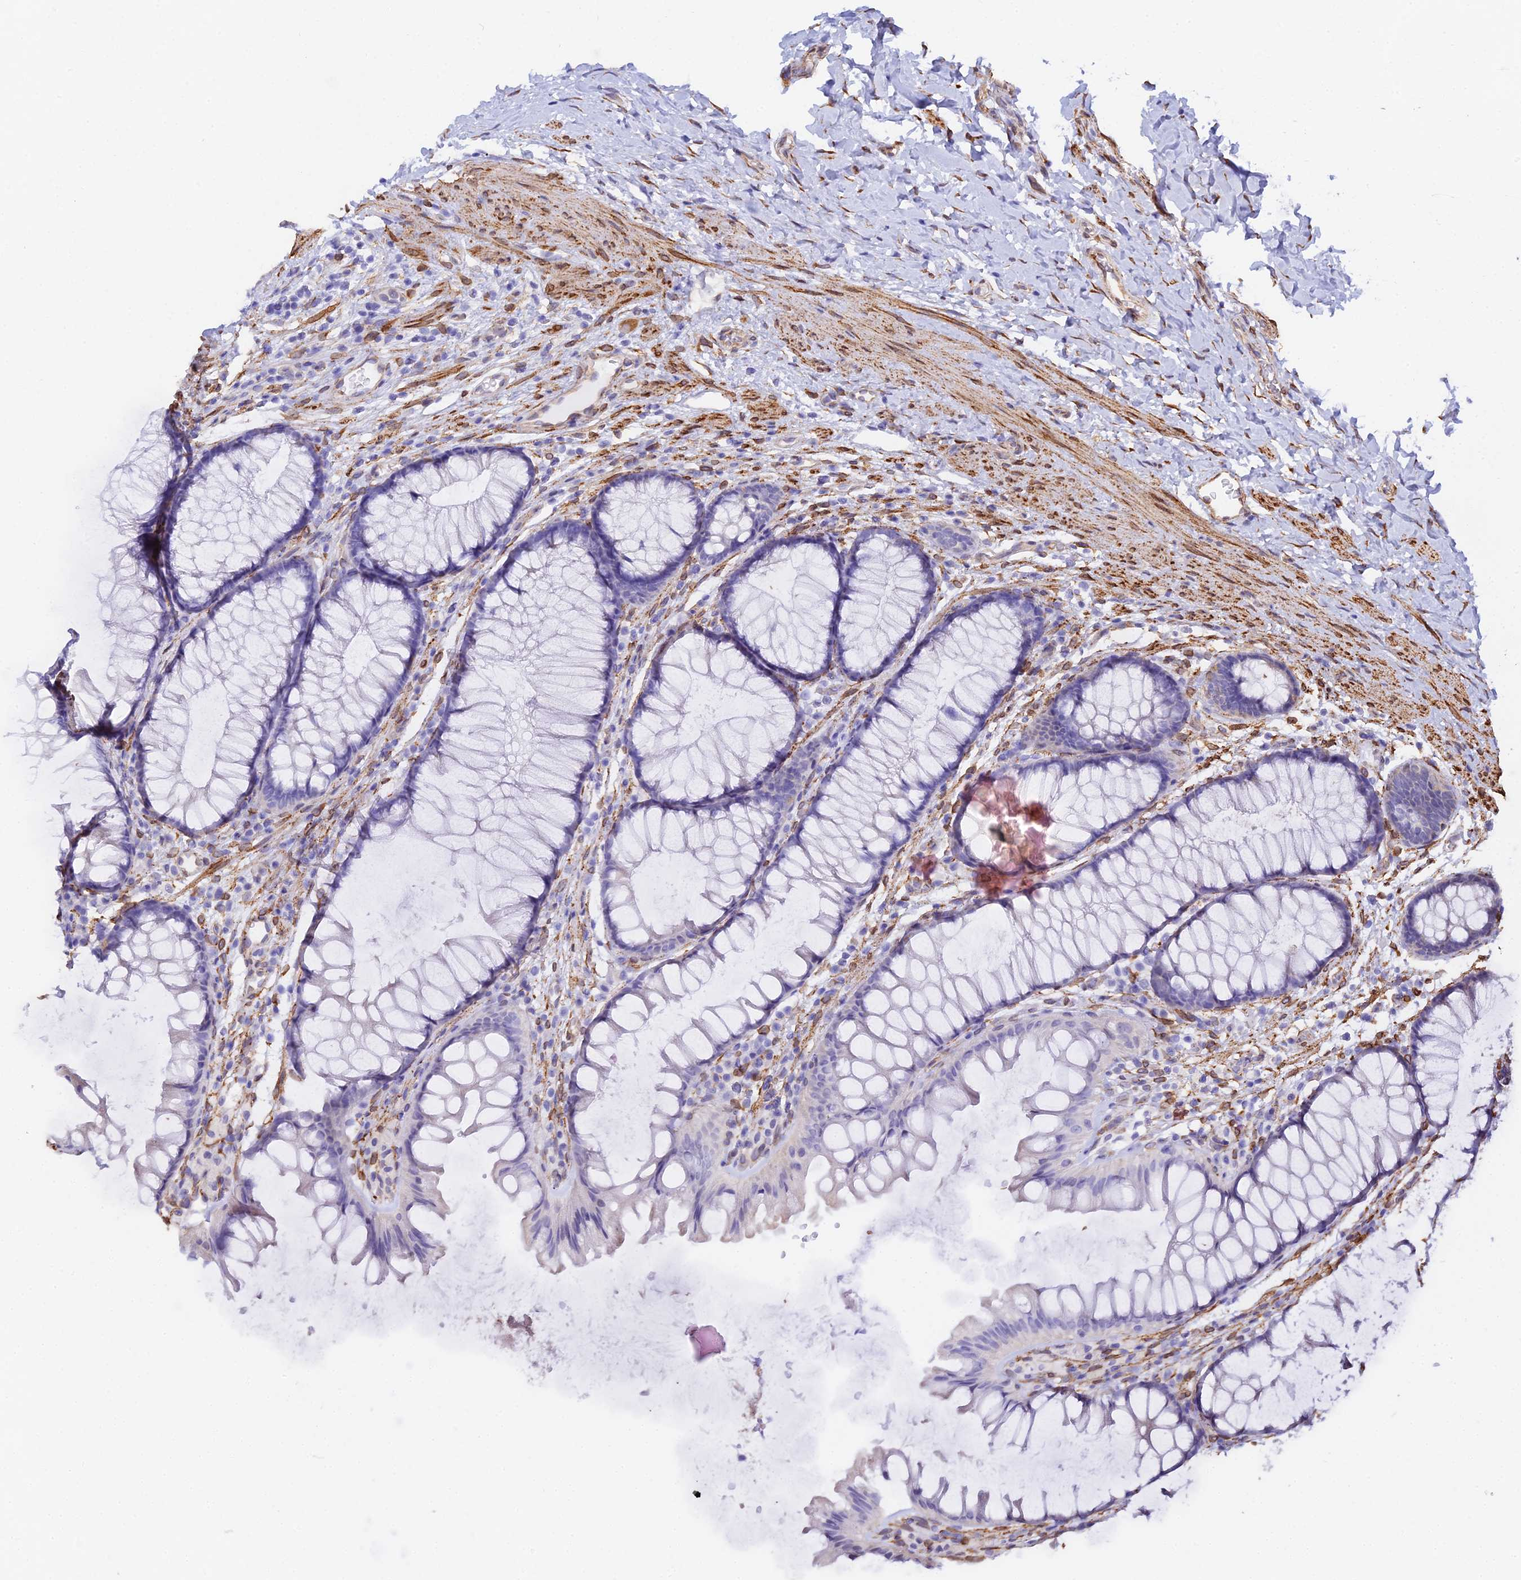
{"staining": {"intensity": "moderate", "quantity": ">75%", "location": "cytoplasmic/membranous"}, "tissue": "colon", "cell_type": "Endothelial cells", "image_type": "normal", "snomed": [{"axis": "morphology", "description": "Normal tissue, NOS"}, {"axis": "topography", "description": "Colon"}], "caption": "A high-resolution histopathology image shows immunohistochemistry staining of benign colon, which shows moderate cytoplasmic/membranous staining in about >75% of endothelial cells.", "gene": "MXRA7", "patient": {"sex": "female", "age": 62}}